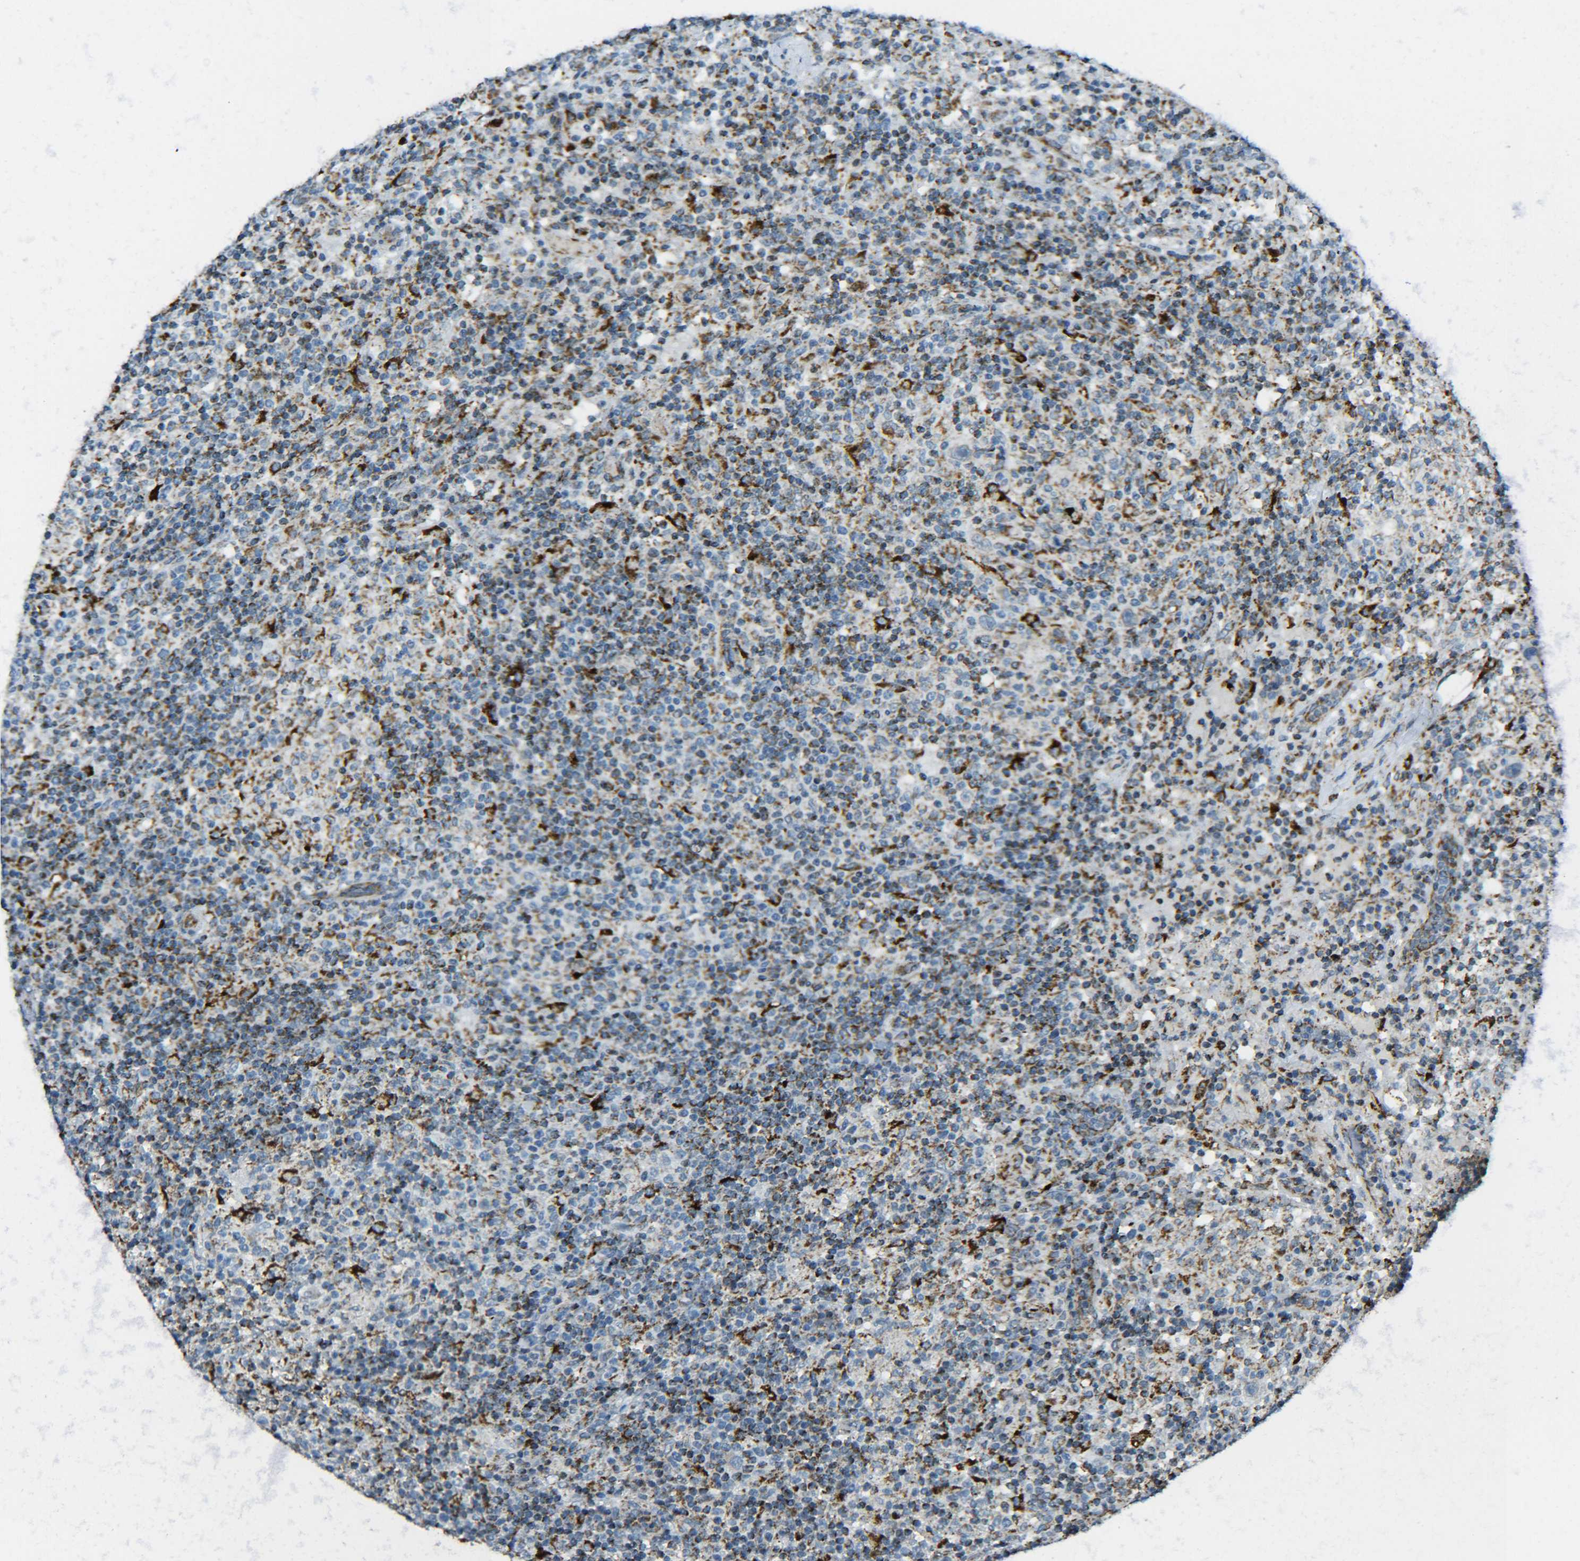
{"staining": {"intensity": "negative", "quantity": "none", "location": "none"}, "tissue": "lymphoma", "cell_type": "Tumor cells", "image_type": "cancer", "snomed": [{"axis": "morphology", "description": "Hodgkin's disease, NOS"}, {"axis": "topography", "description": "Lymph node"}], "caption": "There is no significant staining in tumor cells of Hodgkin's disease. (DAB (3,3'-diaminobenzidine) immunohistochemistry, high magnification).", "gene": "CYB5R1", "patient": {"sex": "male", "age": 70}}